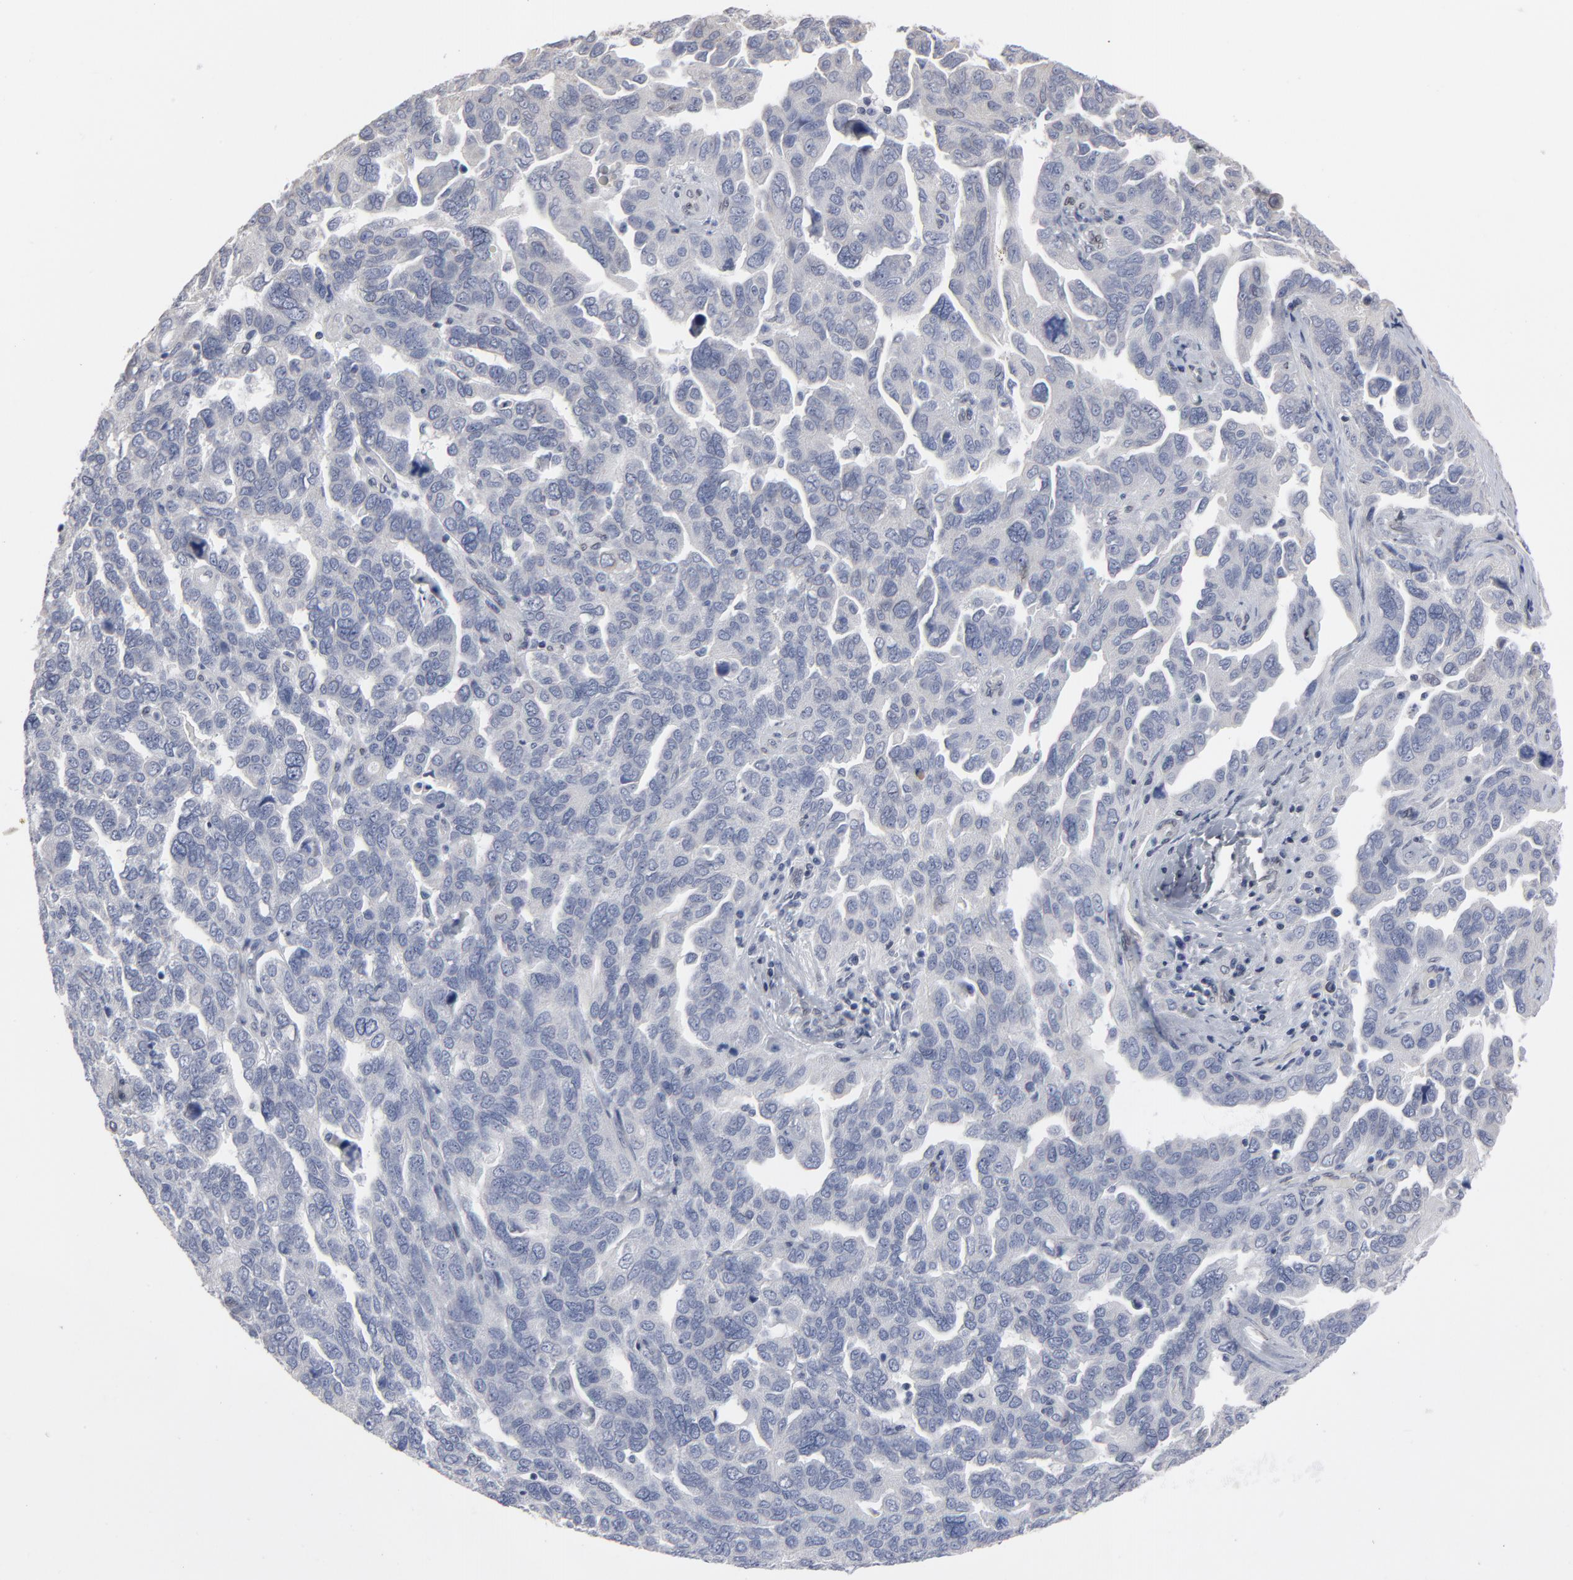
{"staining": {"intensity": "negative", "quantity": "none", "location": "none"}, "tissue": "ovarian cancer", "cell_type": "Tumor cells", "image_type": "cancer", "snomed": [{"axis": "morphology", "description": "Cystadenocarcinoma, serous, NOS"}, {"axis": "topography", "description": "Ovary"}], "caption": "Immunohistochemistry (IHC) of ovarian cancer displays no staining in tumor cells.", "gene": "SYNE2", "patient": {"sex": "female", "age": 64}}